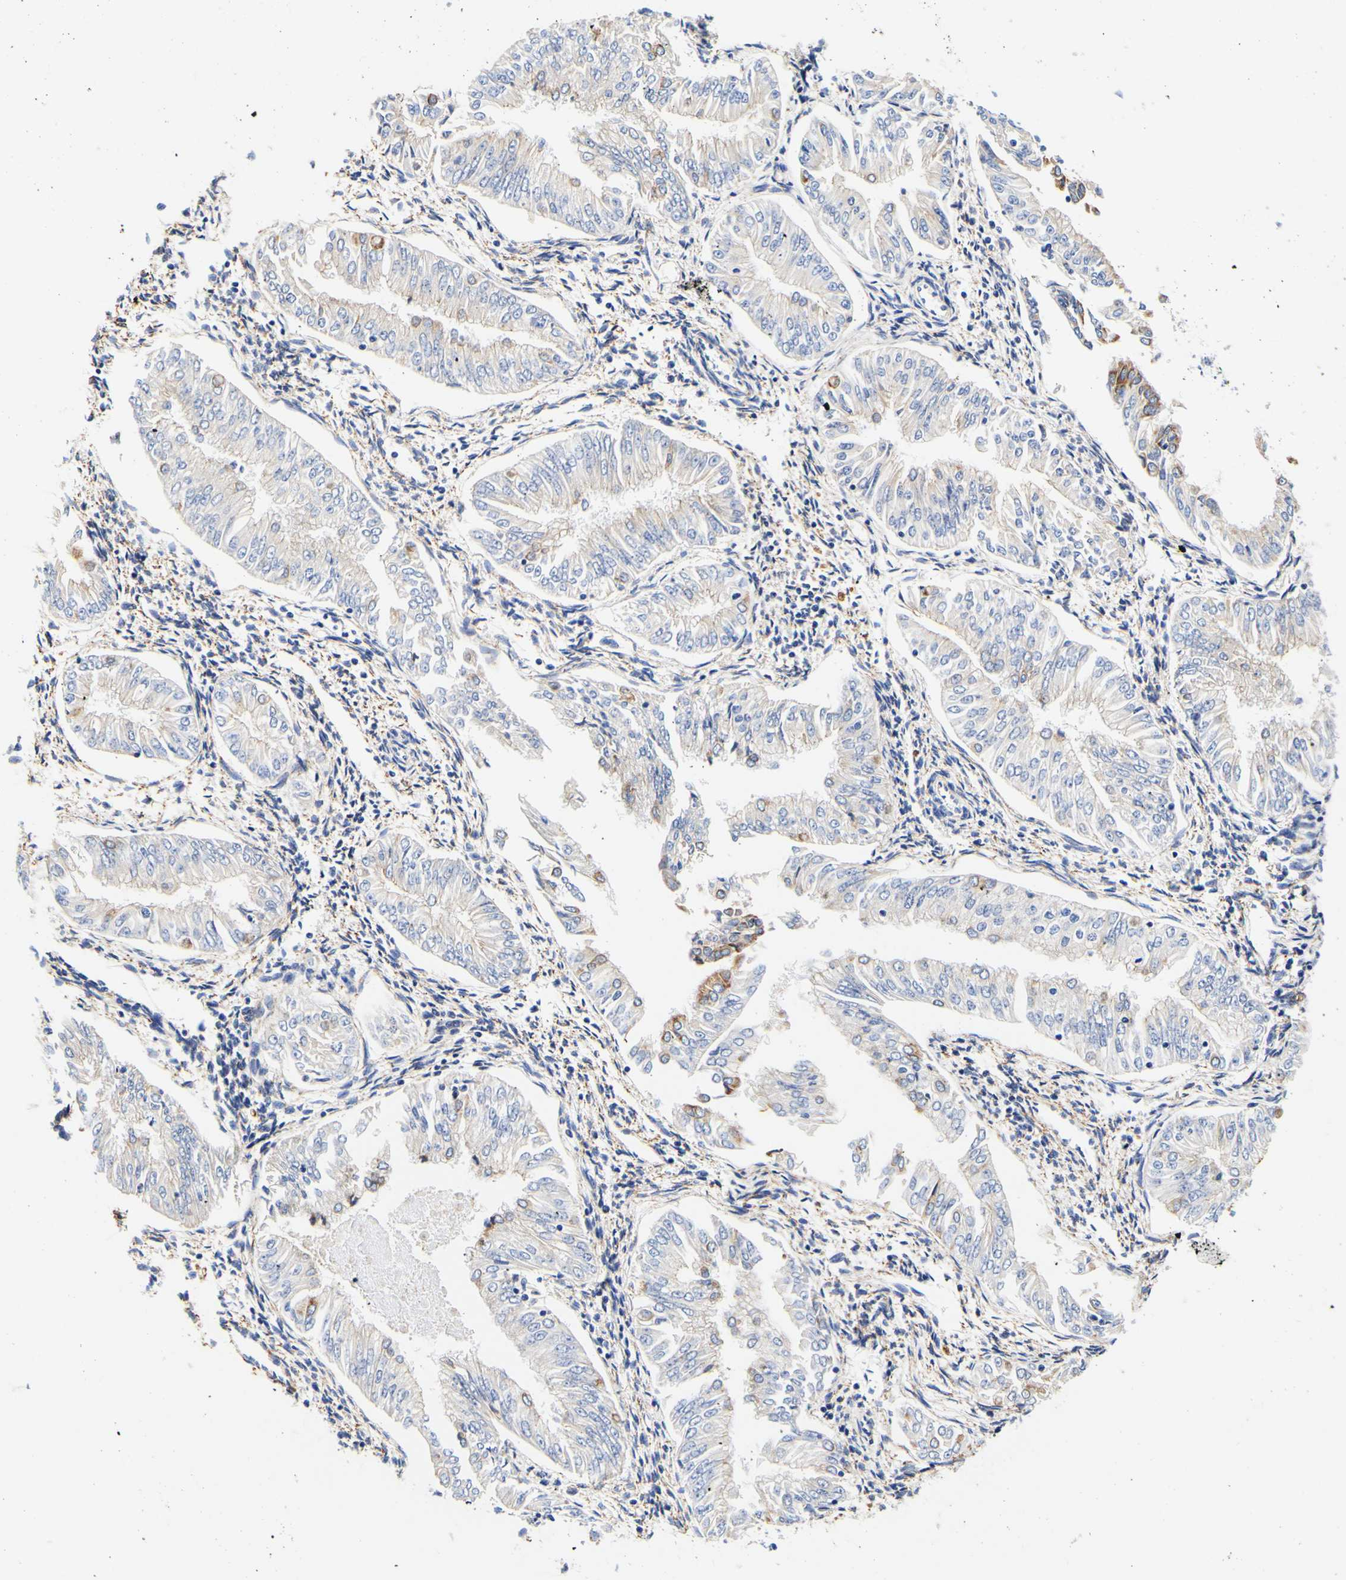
{"staining": {"intensity": "moderate", "quantity": "<25%", "location": "cytoplasmic/membranous"}, "tissue": "endometrial cancer", "cell_type": "Tumor cells", "image_type": "cancer", "snomed": [{"axis": "morphology", "description": "Adenocarcinoma, NOS"}, {"axis": "topography", "description": "Endometrium"}], "caption": "Moderate cytoplasmic/membranous staining for a protein is appreciated in about <25% of tumor cells of adenocarcinoma (endometrial) using immunohistochemistry (IHC).", "gene": "CAMK4", "patient": {"sex": "female", "age": 53}}